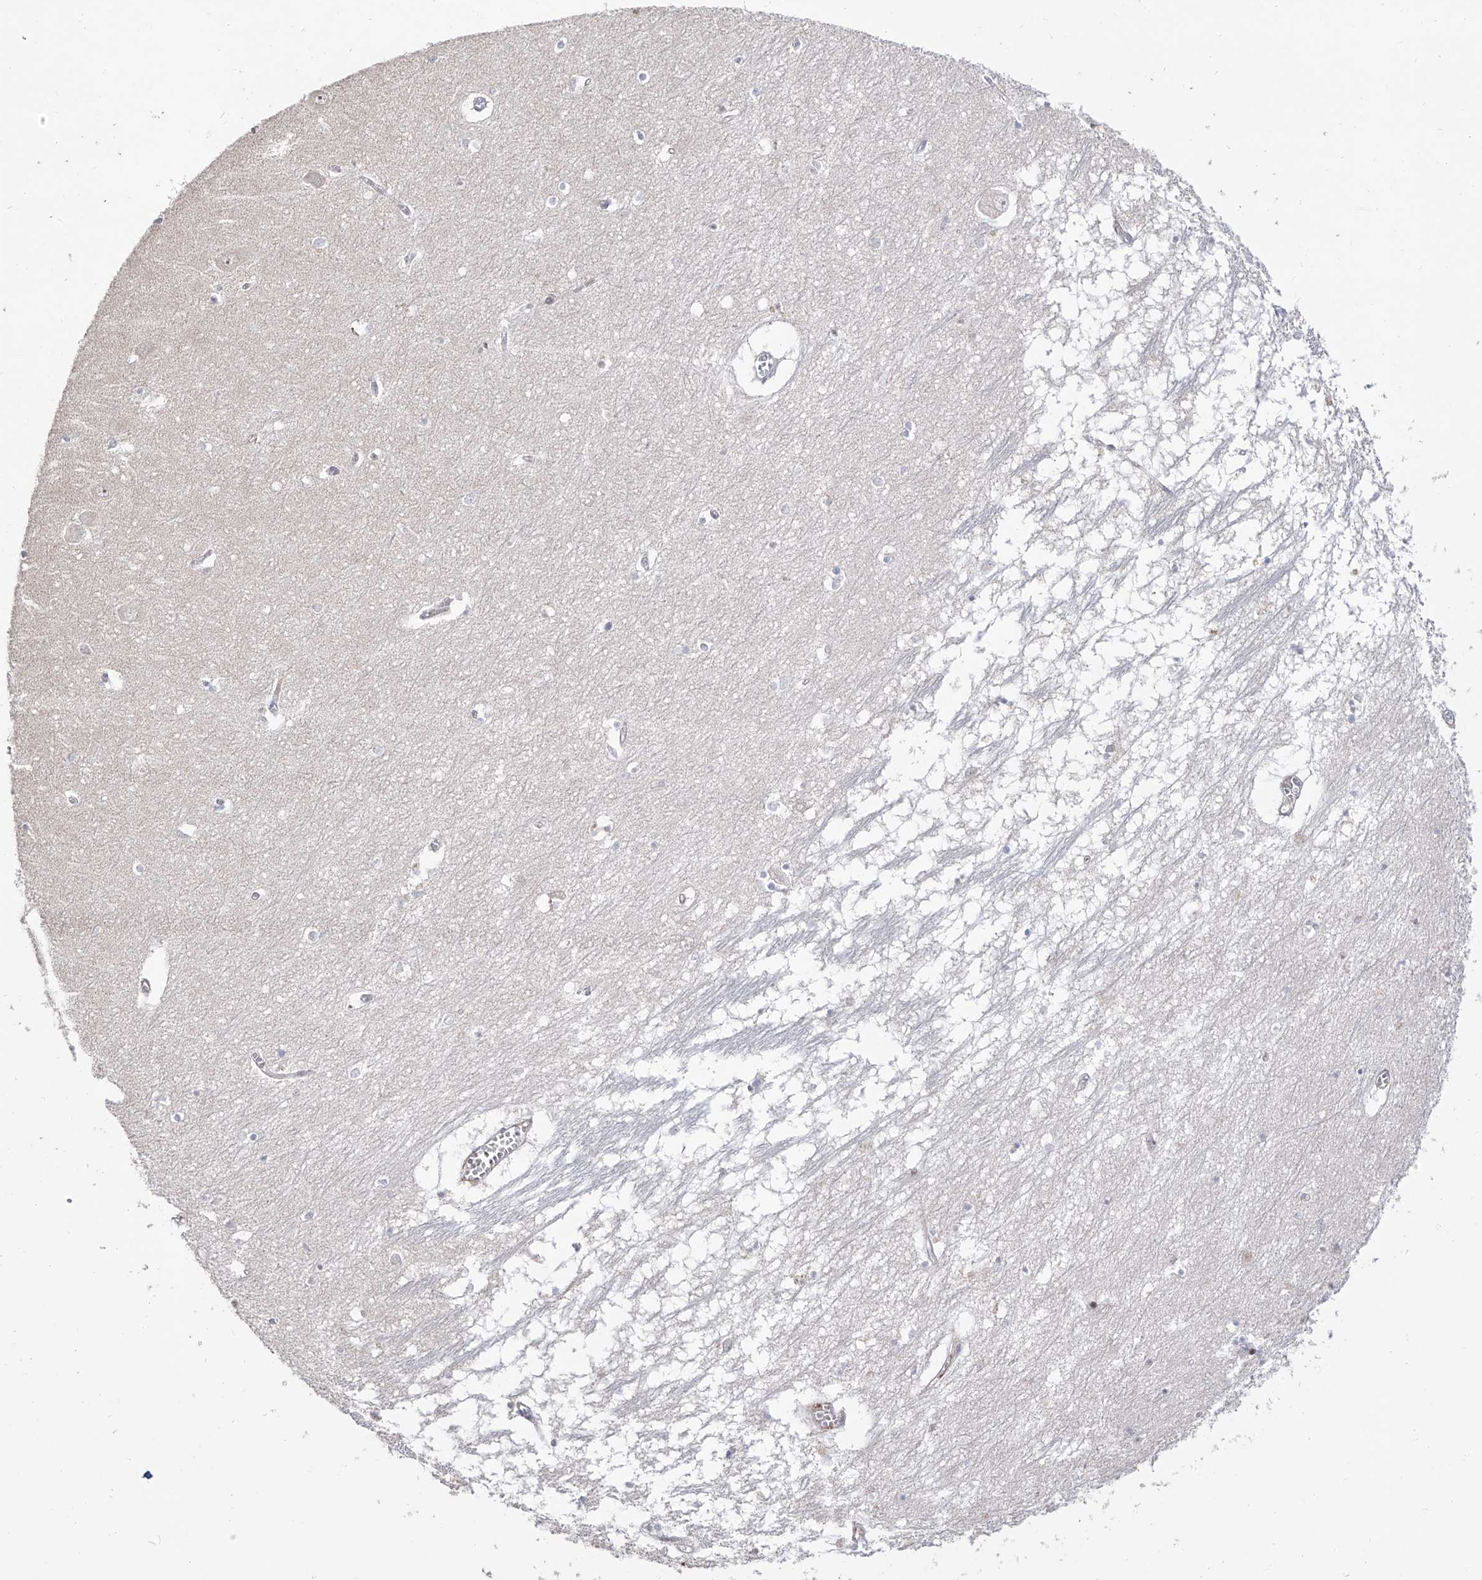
{"staining": {"intensity": "negative", "quantity": "none", "location": "none"}, "tissue": "hippocampus", "cell_type": "Glial cells", "image_type": "normal", "snomed": [{"axis": "morphology", "description": "Normal tissue, NOS"}, {"axis": "topography", "description": "Hippocampus"}], "caption": "This is an immunohistochemistry image of unremarkable human hippocampus. There is no expression in glial cells.", "gene": "ZNF180", "patient": {"sex": "male", "age": 70}}